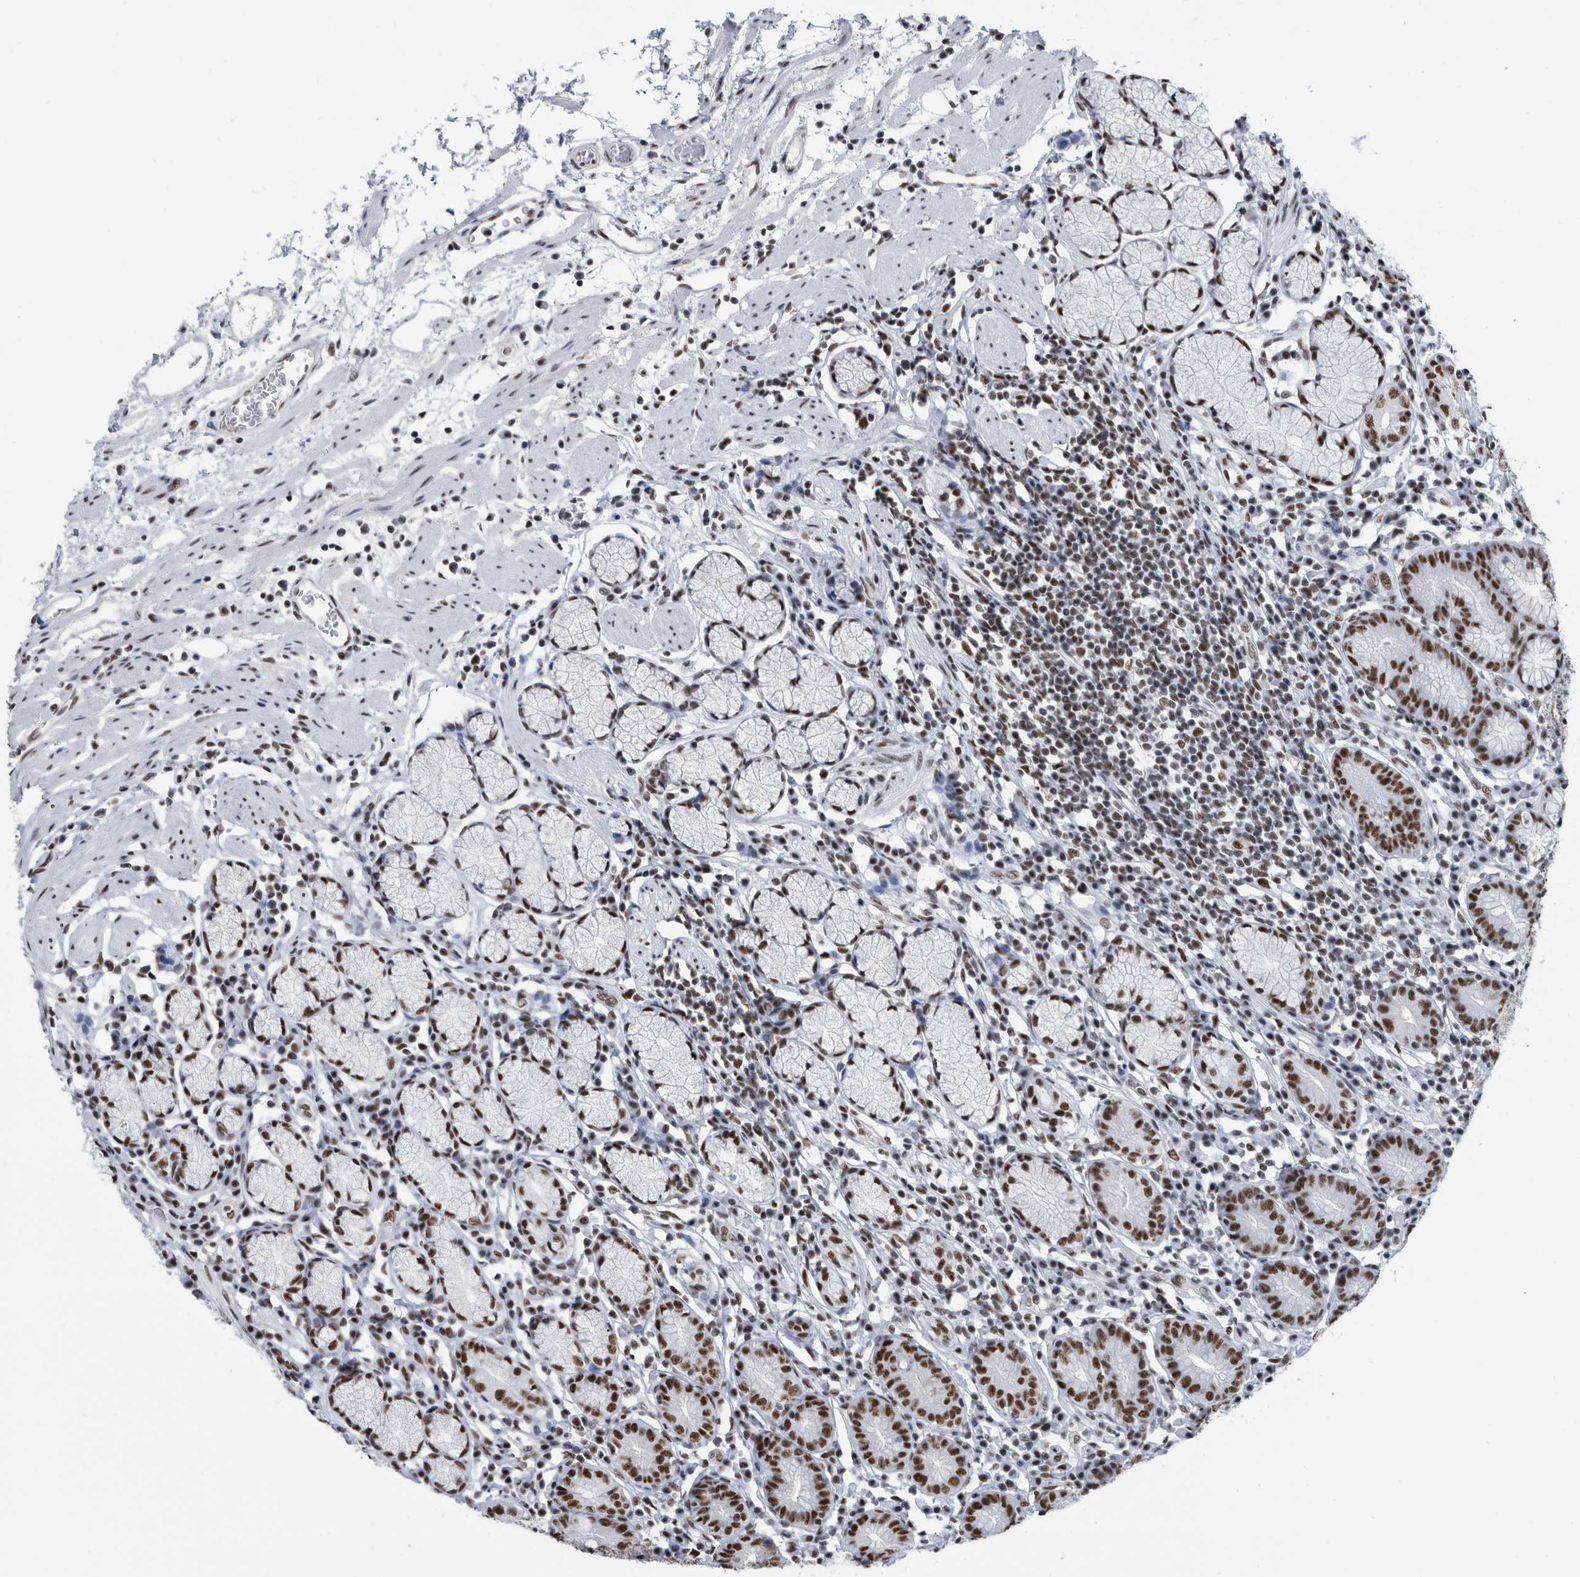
{"staining": {"intensity": "strong", "quantity": ">75%", "location": "nuclear"}, "tissue": "stomach", "cell_type": "Glandular cells", "image_type": "normal", "snomed": [{"axis": "morphology", "description": "Normal tissue, NOS"}, {"axis": "topography", "description": "Stomach"}], "caption": "The photomicrograph reveals a brown stain indicating the presence of a protein in the nuclear of glandular cells in stomach. (DAB (3,3'-diaminobenzidine) IHC, brown staining for protein, blue staining for nuclei).", "gene": "SF3A1", "patient": {"sex": "male", "age": 55}}